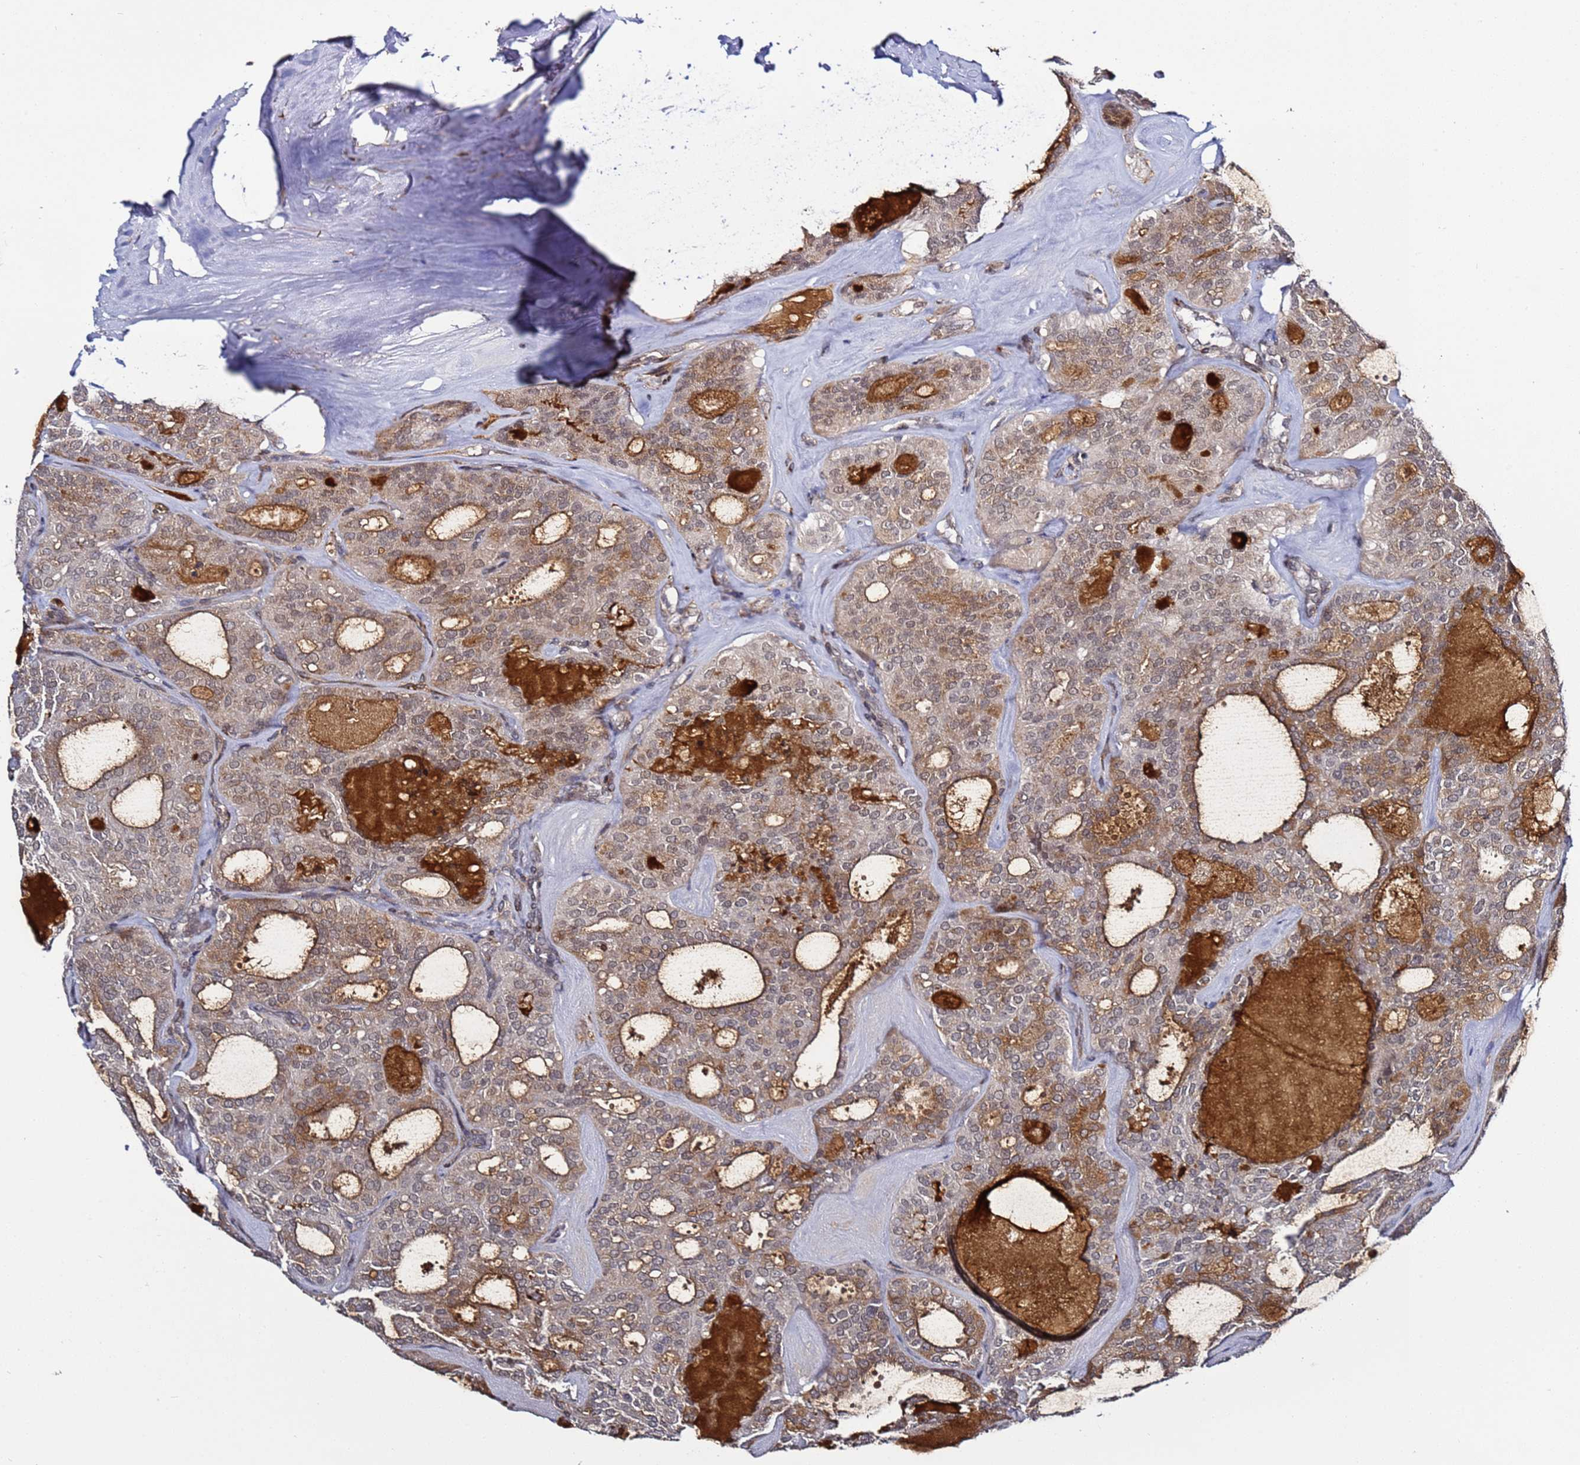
{"staining": {"intensity": "moderate", "quantity": ">75%", "location": "cytoplasmic/membranous"}, "tissue": "thyroid cancer", "cell_type": "Tumor cells", "image_type": "cancer", "snomed": [{"axis": "morphology", "description": "Follicular adenoma carcinoma, NOS"}, {"axis": "topography", "description": "Thyroid gland"}], "caption": "Immunohistochemical staining of human thyroid cancer (follicular adenoma carcinoma) reveals moderate cytoplasmic/membranous protein expression in approximately >75% of tumor cells.", "gene": "POLR2D", "patient": {"sex": "male", "age": 75}}